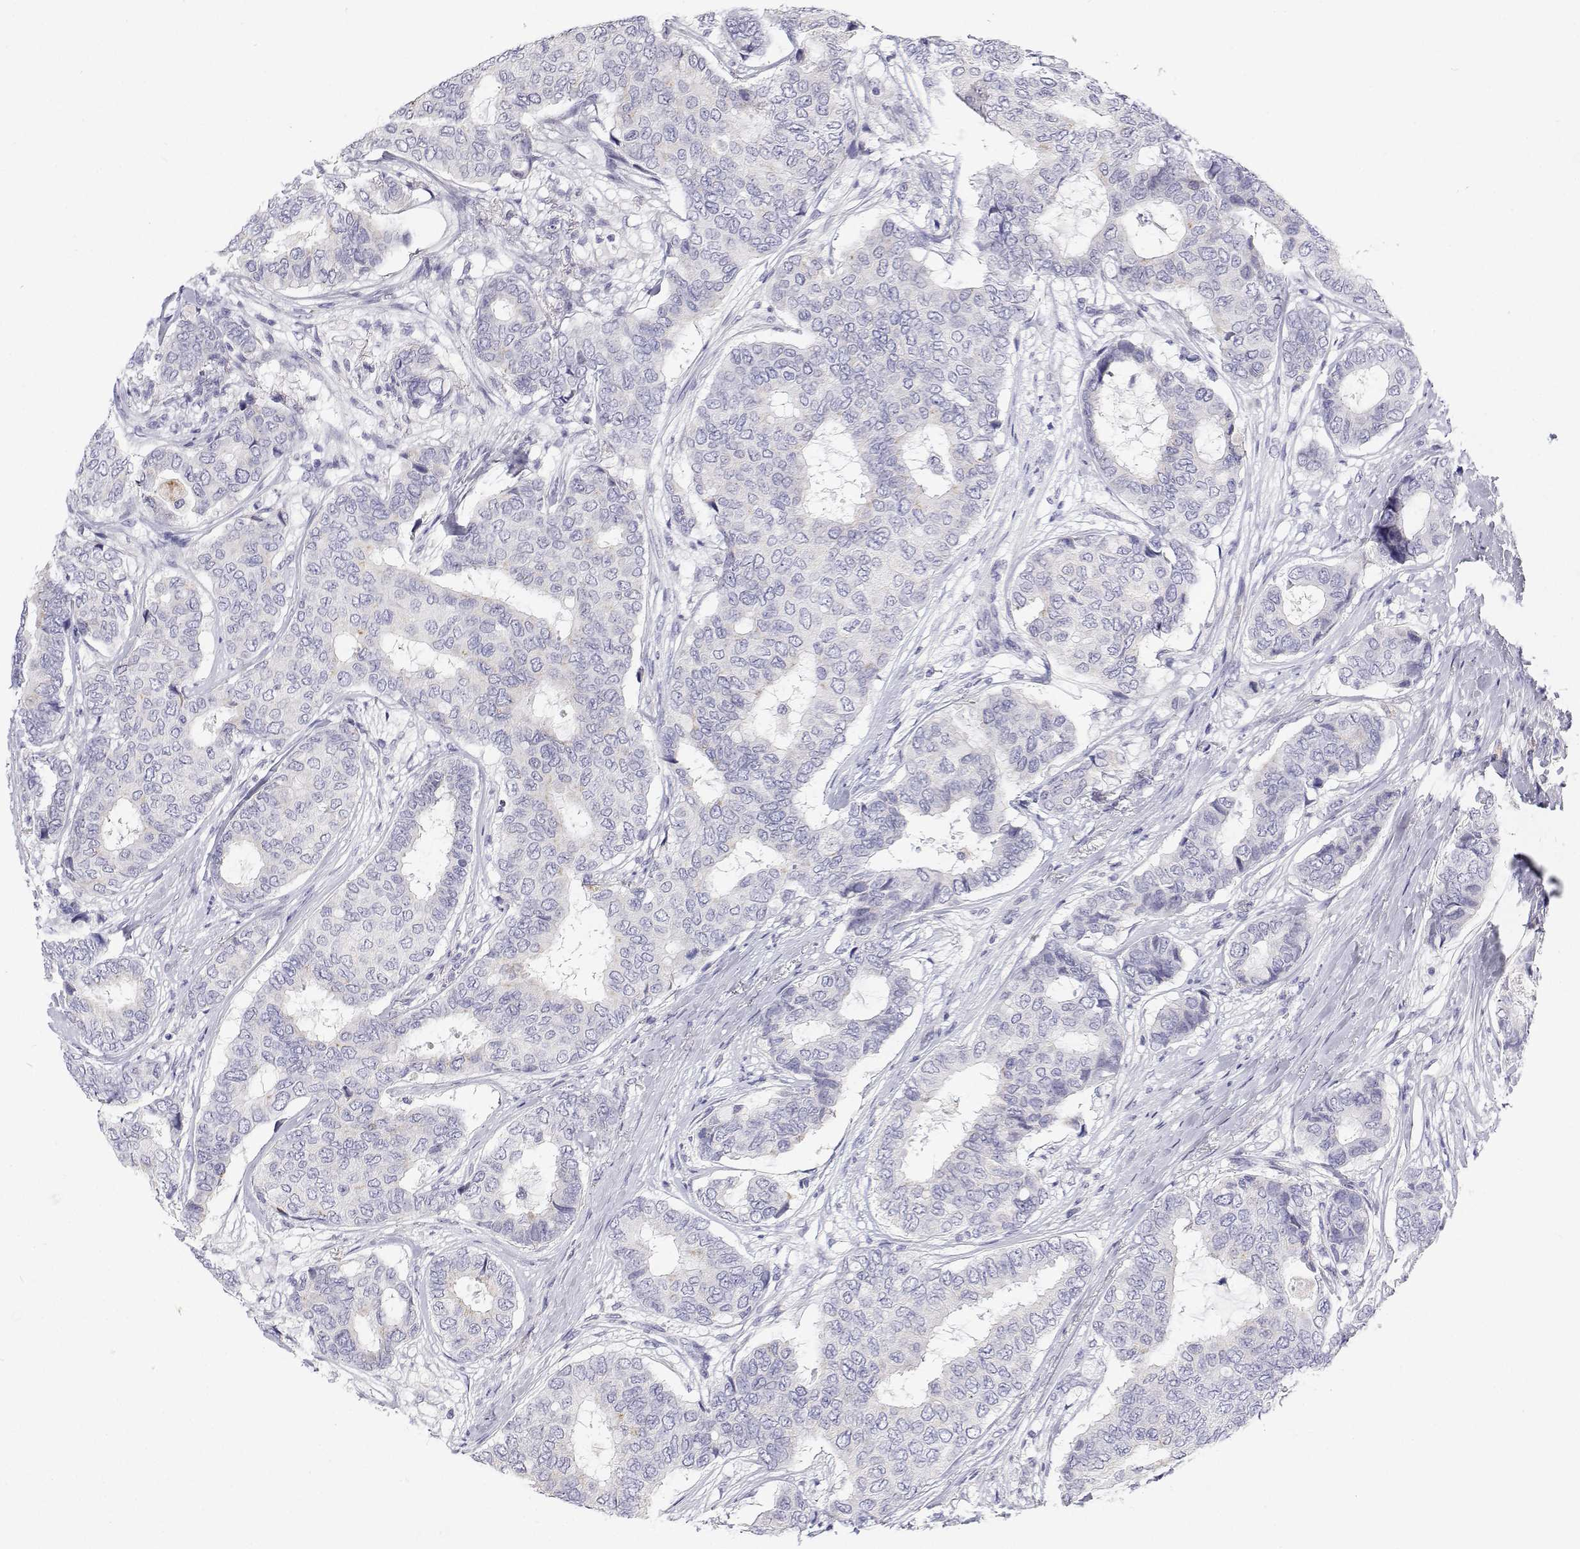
{"staining": {"intensity": "negative", "quantity": "none", "location": "none"}, "tissue": "breast cancer", "cell_type": "Tumor cells", "image_type": "cancer", "snomed": [{"axis": "morphology", "description": "Duct carcinoma"}, {"axis": "topography", "description": "Breast"}], "caption": "An immunohistochemistry image of breast cancer is shown. There is no staining in tumor cells of breast cancer. The staining is performed using DAB (3,3'-diaminobenzidine) brown chromogen with nuclei counter-stained in using hematoxylin.", "gene": "NCR2", "patient": {"sex": "female", "age": 75}}